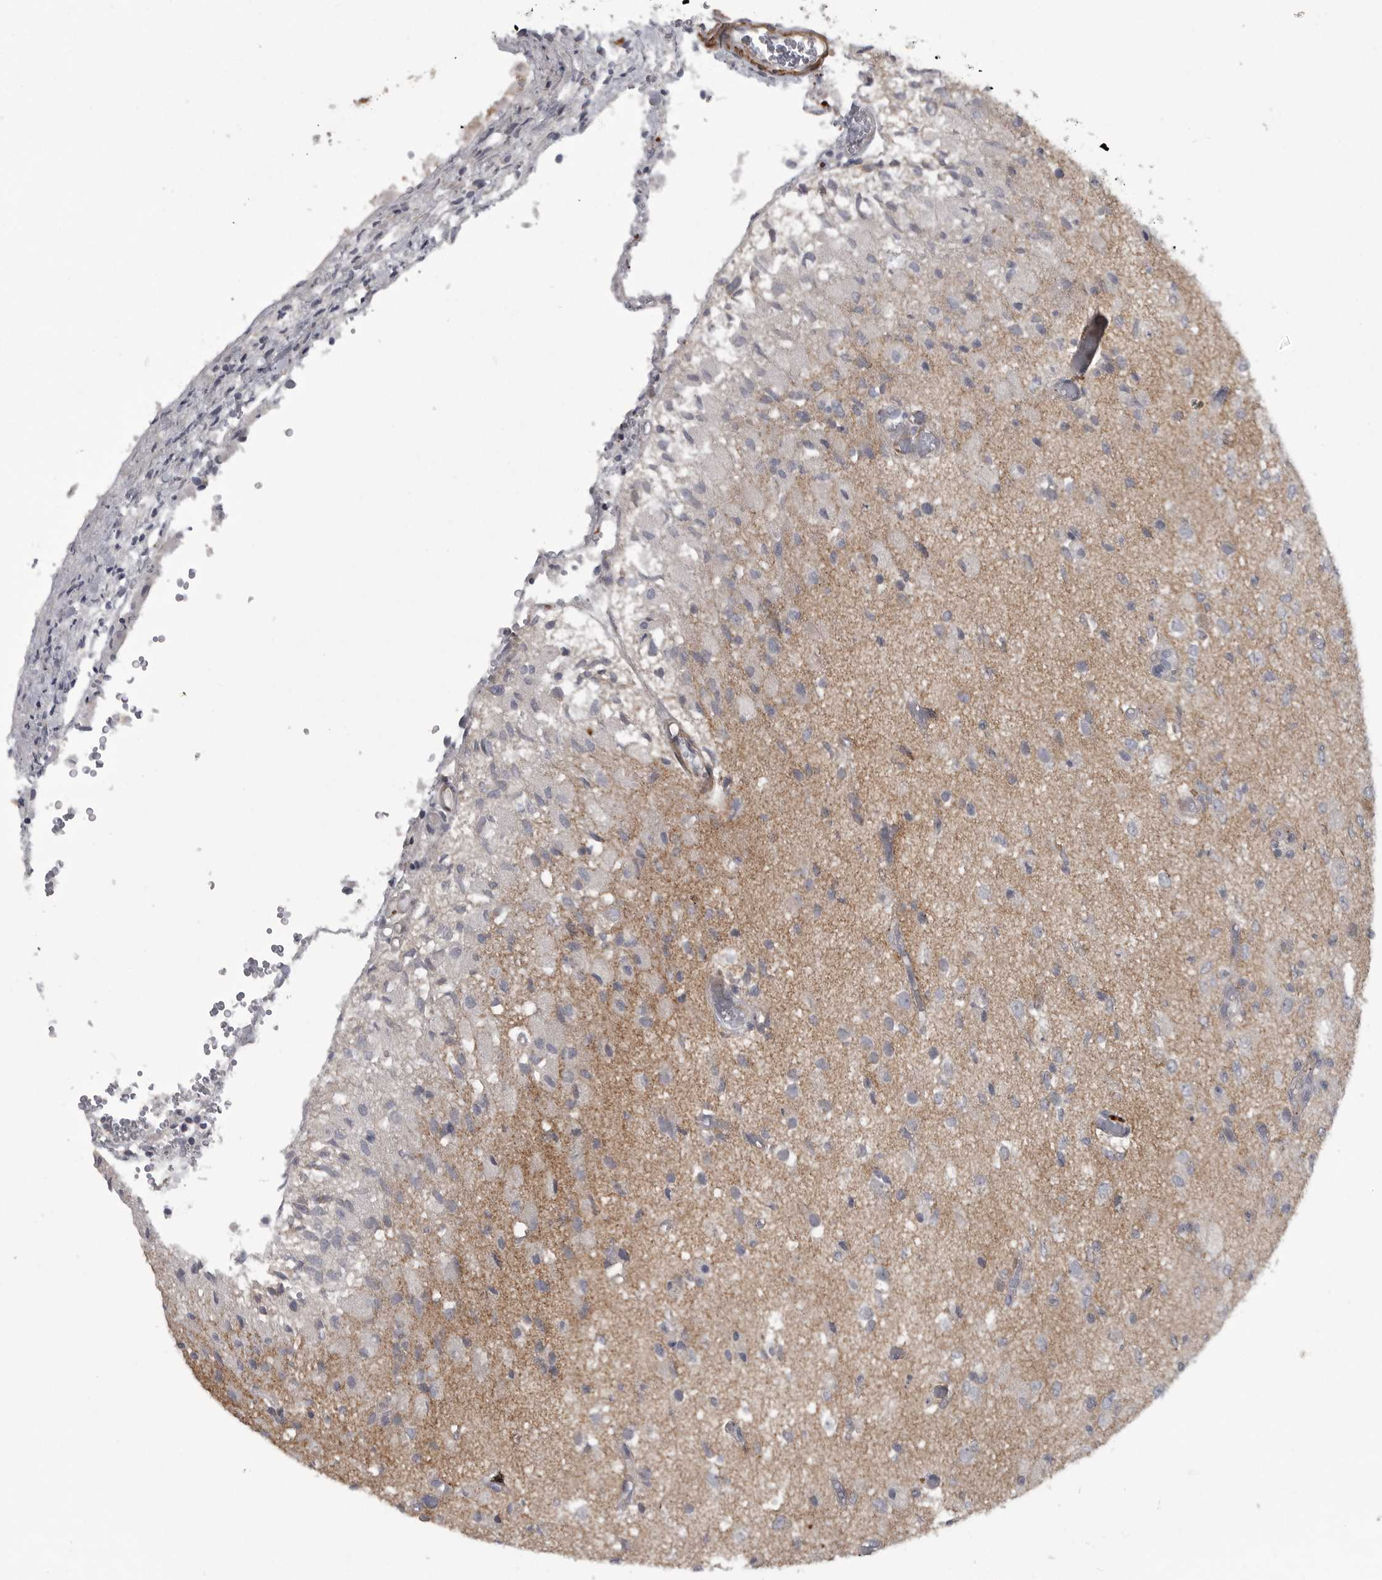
{"staining": {"intensity": "negative", "quantity": "none", "location": "none"}, "tissue": "glioma", "cell_type": "Tumor cells", "image_type": "cancer", "snomed": [{"axis": "morphology", "description": "Normal tissue, NOS"}, {"axis": "morphology", "description": "Glioma, malignant, High grade"}, {"axis": "topography", "description": "Cerebral cortex"}], "caption": "An immunohistochemistry micrograph of glioma is shown. There is no staining in tumor cells of glioma.", "gene": "PPP1R9A", "patient": {"sex": "male", "age": 77}}